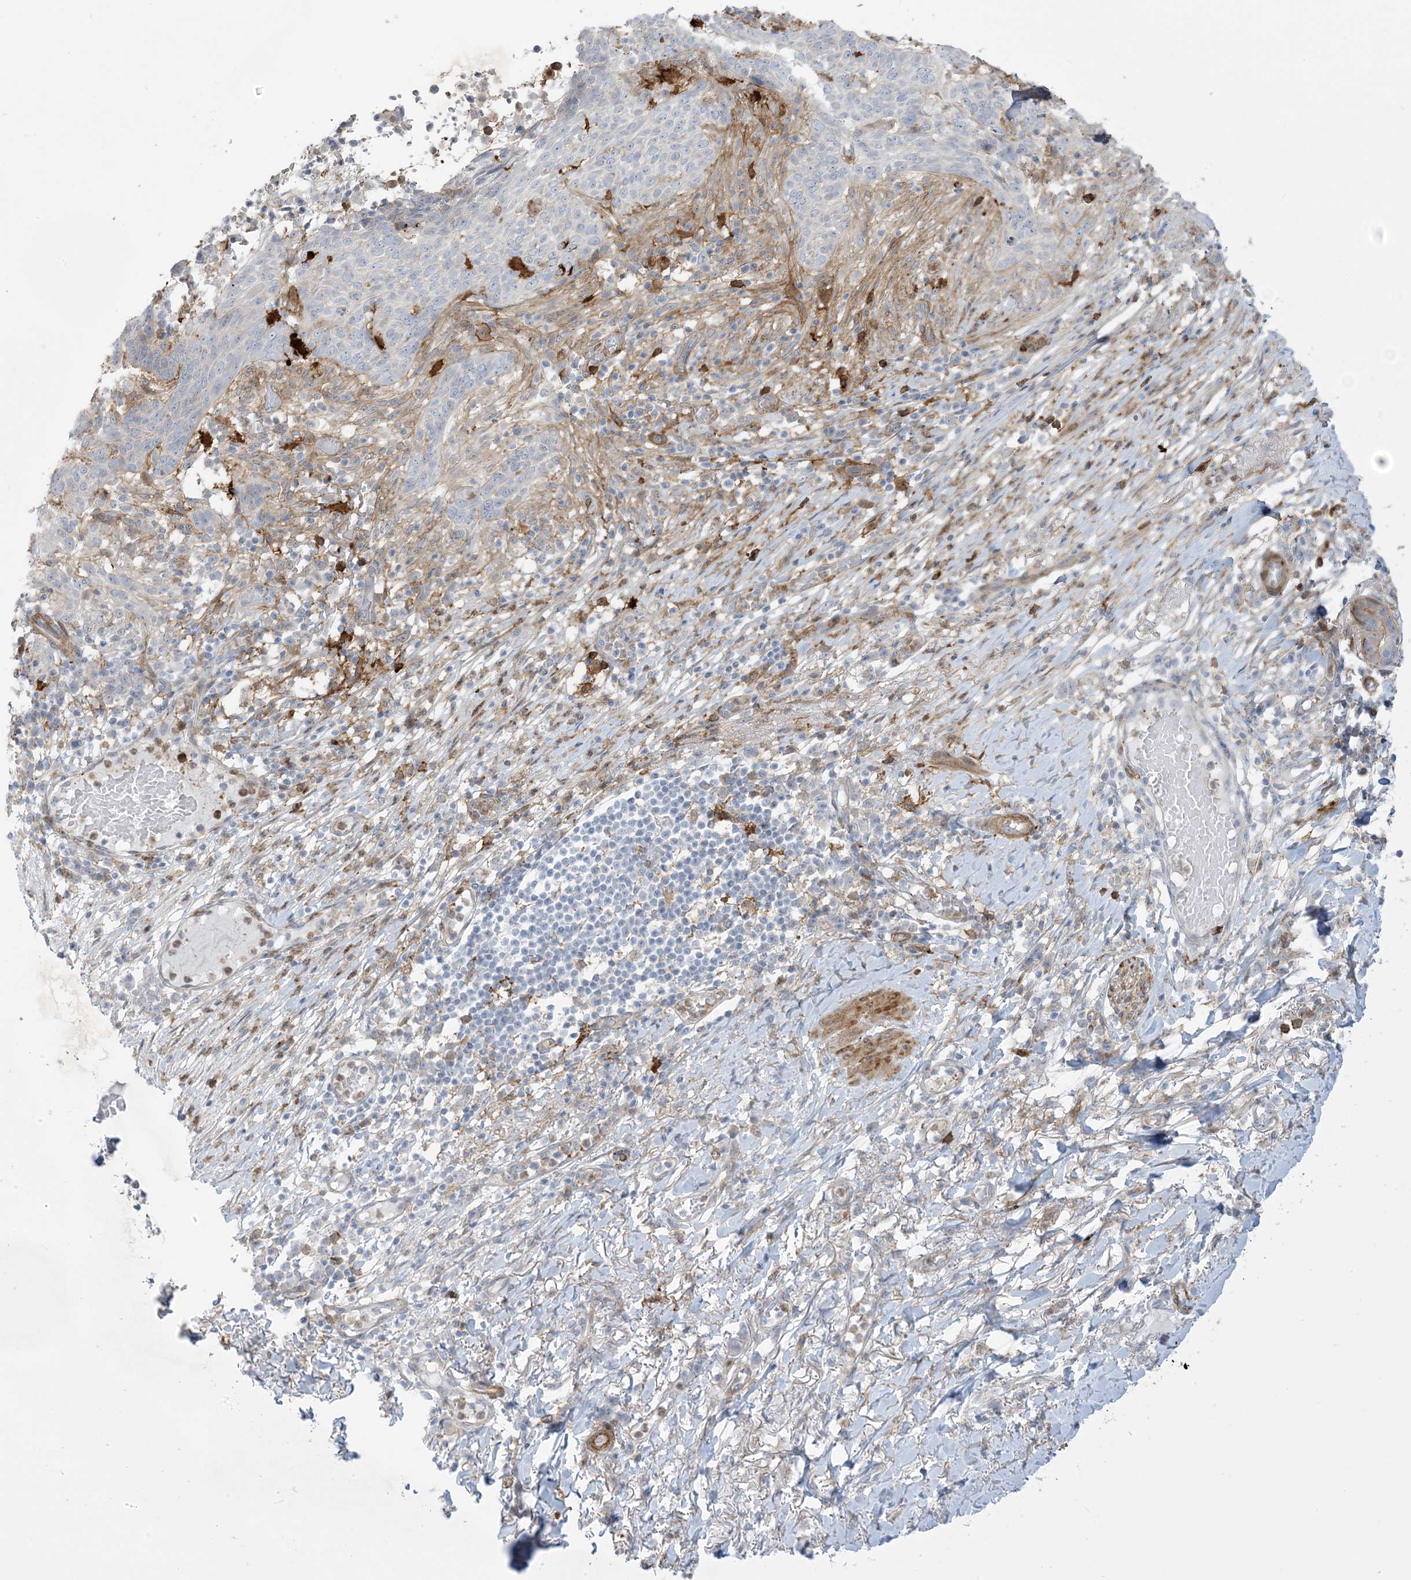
{"staining": {"intensity": "negative", "quantity": "none", "location": "none"}, "tissue": "skin cancer", "cell_type": "Tumor cells", "image_type": "cancer", "snomed": [{"axis": "morphology", "description": "Normal tissue, NOS"}, {"axis": "morphology", "description": "Basal cell carcinoma"}, {"axis": "topography", "description": "Skin"}], "caption": "Tumor cells are negative for protein expression in human skin cancer. Brightfield microscopy of immunohistochemistry (IHC) stained with DAB (3,3'-diaminobenzidine) (brown) and hematoxylin (blue), captured at high magnification.", "gene": "ICMT", "patient": {"sex": "male", "age": 64}}